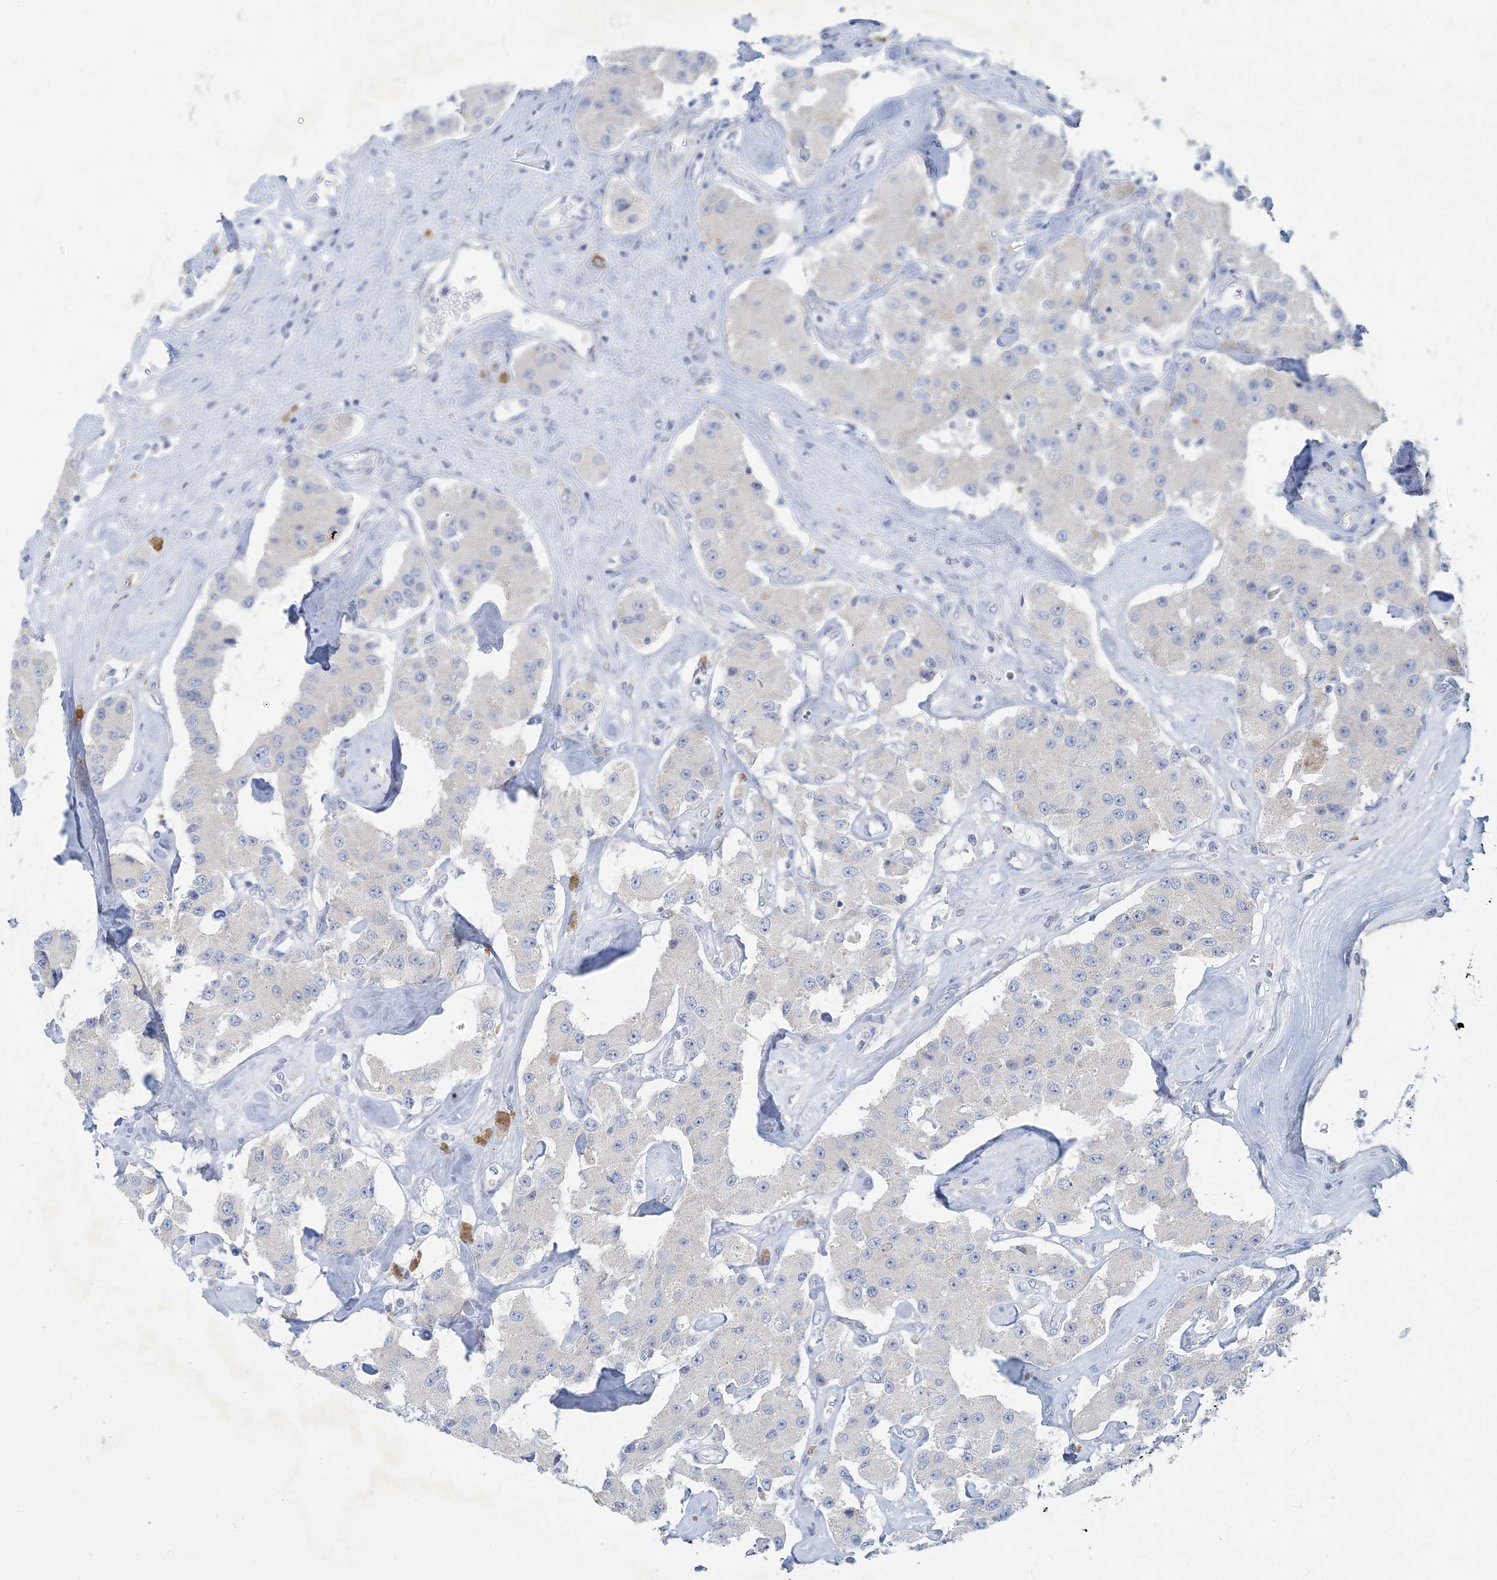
{"staining": {"intensity": "negative", "quantity": "none", "location": "none"}, "tissue": "carcinoid", "cell_type": "Tumor cells", "image_type": "cancer", "snomed": [{"axis": "morphology", "description": "Carcinoid, malignant, NOS"}, {"axis": "topography", "description": "Pancreas"}], "caption": "This histopathology image is of carcinoid stained with IHC to label a protein in brown with the nuclei are counter-stained blue. There is no expression in tumor cells.", "gene": "ZCCHC18", "patient": {"sex": "male", "age": 41}}